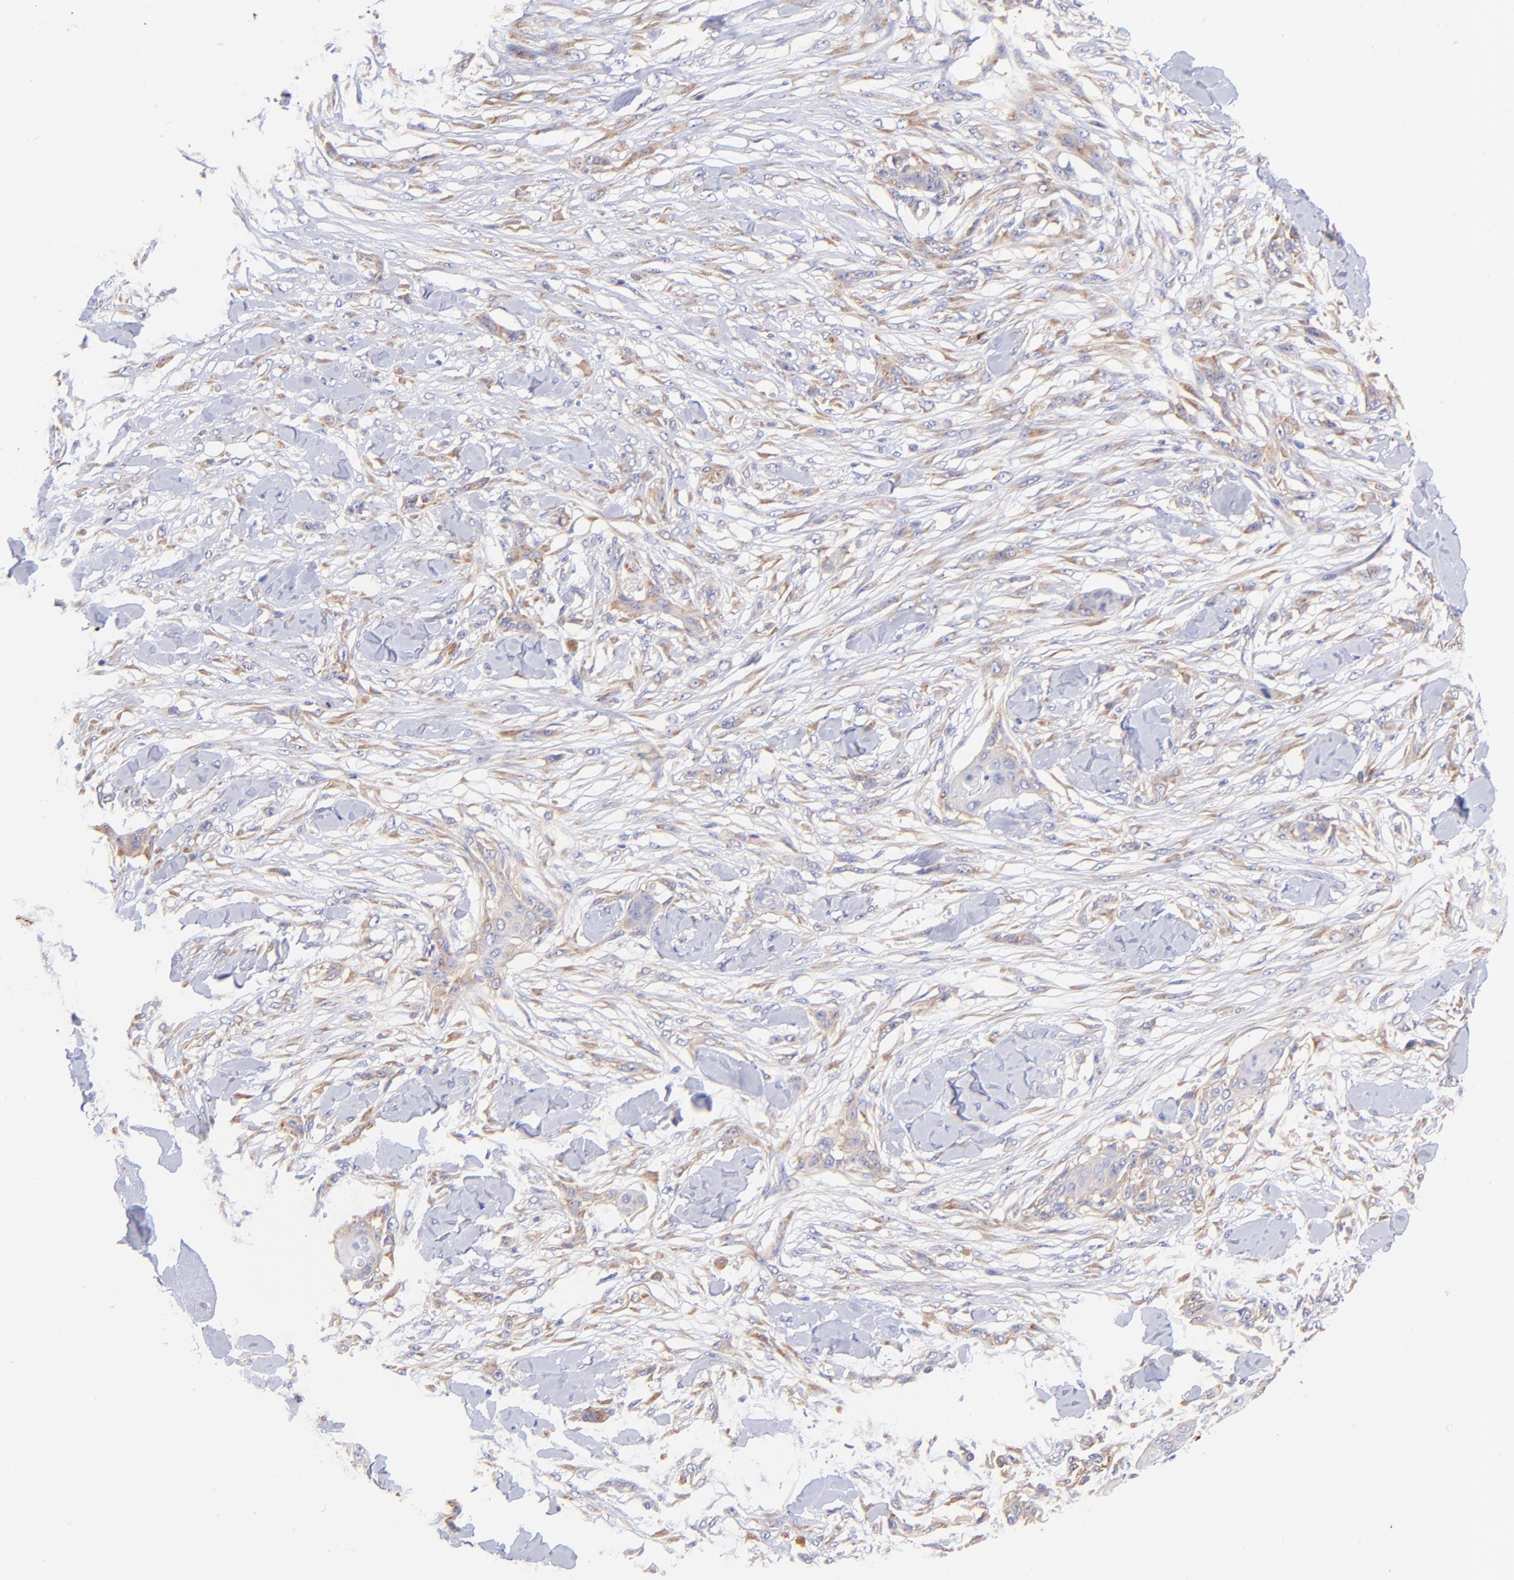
{"staining": {"intensity": "moderate", "quantity": "25%-75%", "location": "cytoplasmic/membranous"}, "tissue": "skin cancer", "cell_type": "Tumor cells", "image_type": "cancer", "snomed": [{"axis": "morphology", "description": "Squamous cell carcinoma, NOS"}, {"axis": "topography", "description": "Skin"}], "caption": "The histopathology image shows a brown stain indicating the presence of a protein in the cytoplasmic/membranous of tumor cells in skin cancer (squamous cell carcinoma).", "gene": "RPL11", "patient": {"sex": "female", "age": 59}}